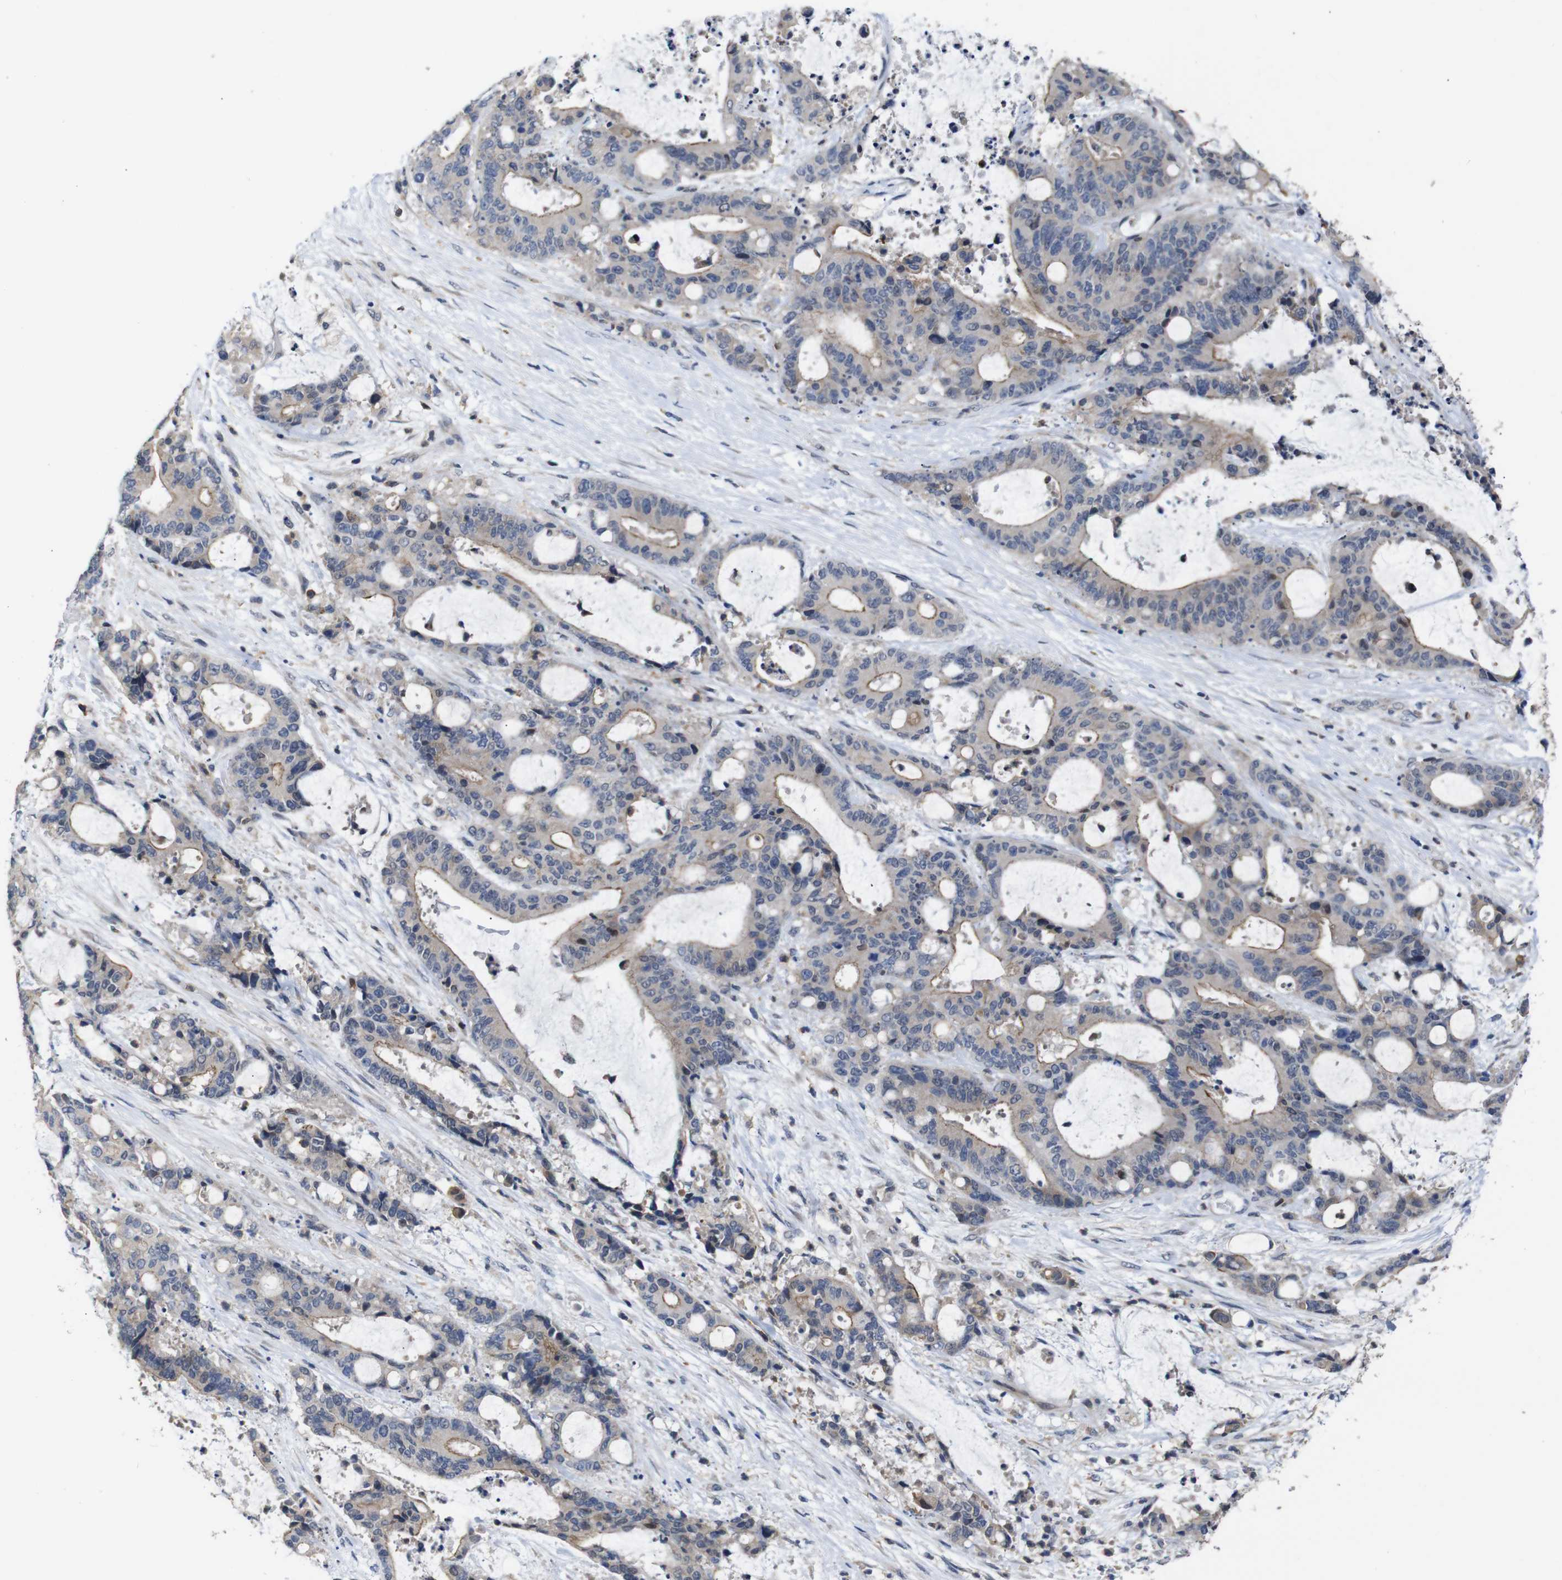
{"staining": {"intensity": "weak", "quantity": ">75%", "location": "cytoplasmic/membranous"}, "tissue": "liver cancer", "cell_type": "Tumor cells", "image_type": "cancer", "snomed": [{"axis": "morphology", "description": "Normal tissue, NOS"}, {"axis": "morphology", "description": "Cholangiocarcinoma"}, {"axis": "topography", "description": "Liver"}, {"axis": "topography", "description": "Peripheral nerve tissue"}], "caption": "Immunohistochemistry (DAB) staining of liver cholangiocarcinoma shows weak cytoplasmic/membranous protein staining in approximately >75% of tumor cells. The protein is shown in brown color, while the nuclei are stained blue.", "gene": "BRWD3", "patient": {"sex": "female", "age": 73}}